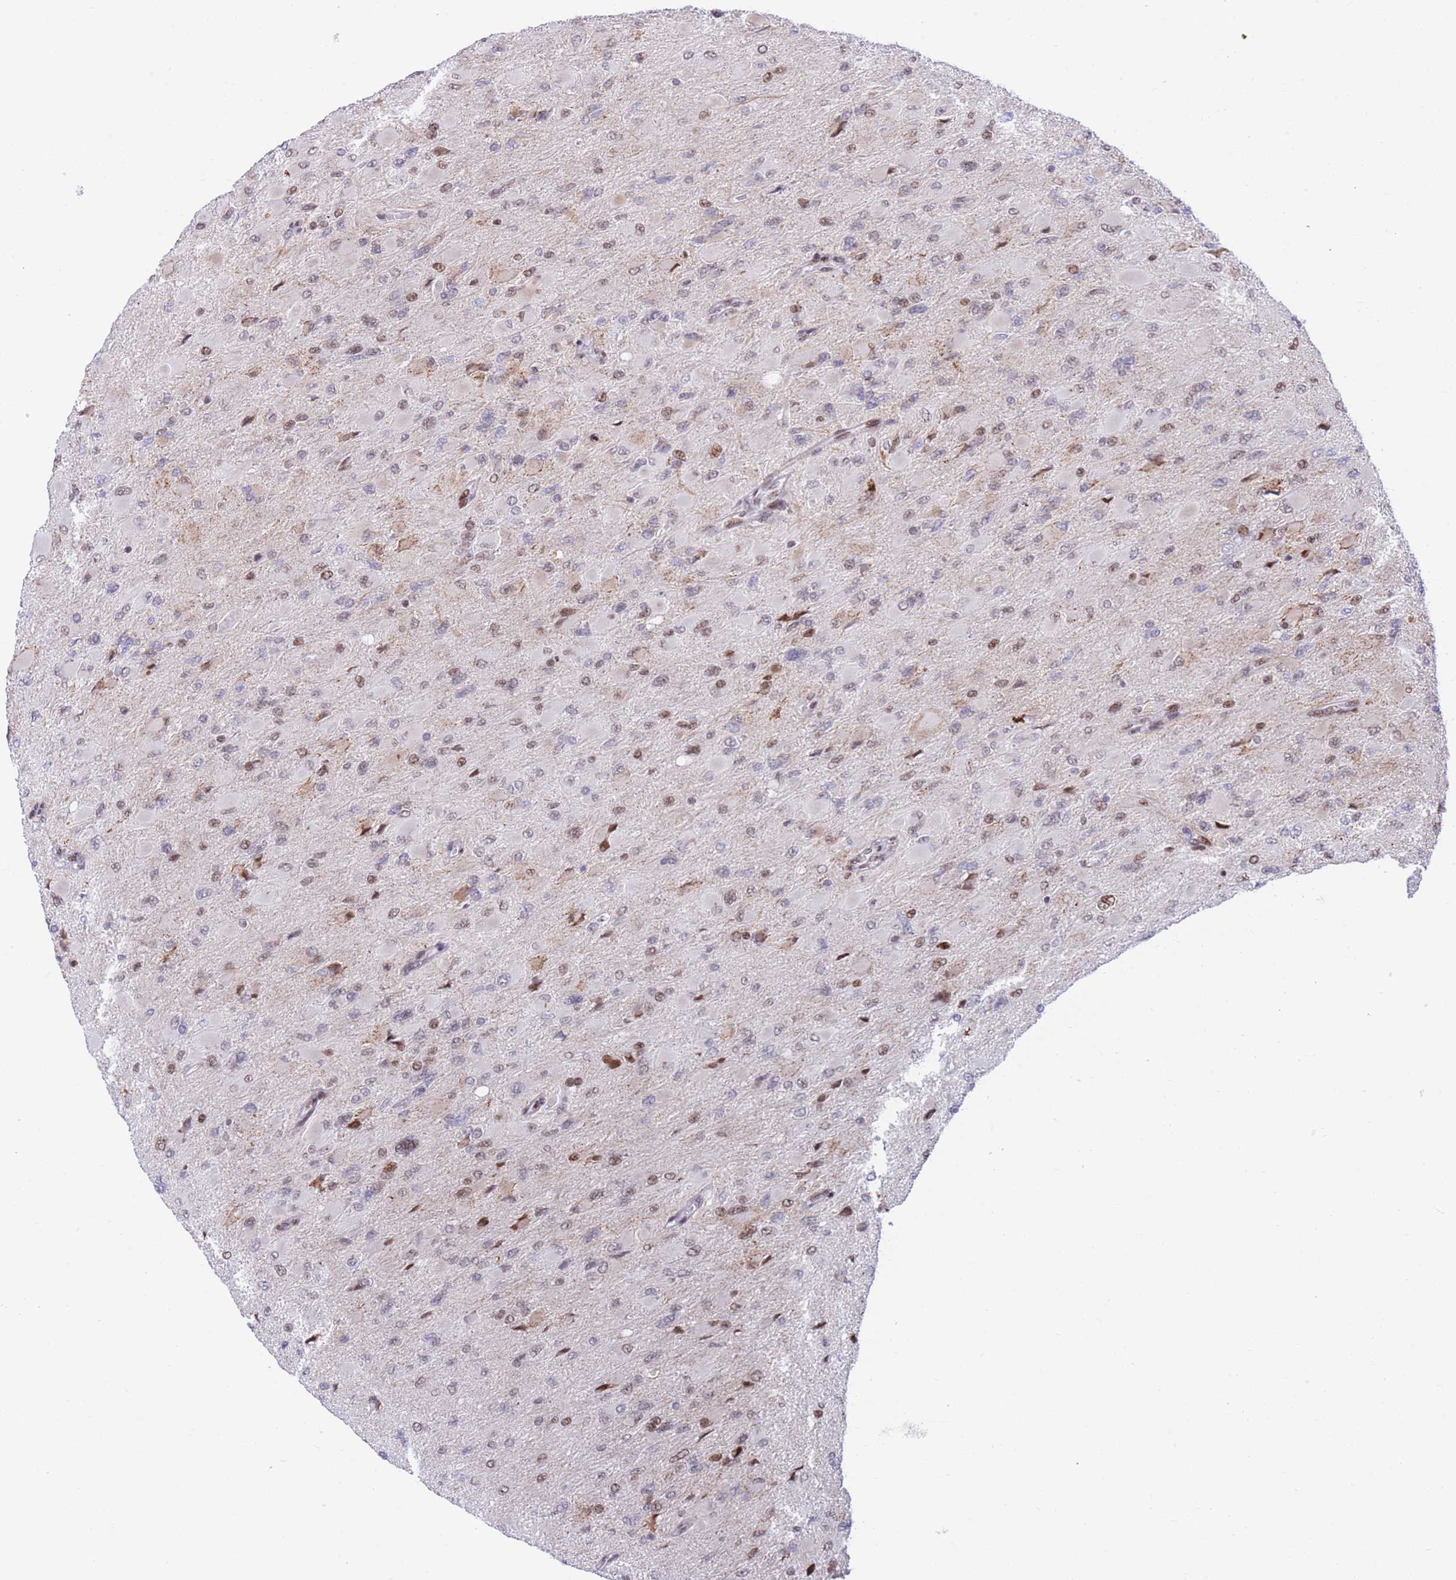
{"staining": {"intensity": "moderate", "quantity": "<25%", "location": "nuclear"}, "tissue": "glioma", "cell_type": "Tumor cells", "image_type": "cancer", "snomed": [{"axis": "morphology", "description": "Glioma, malignant, High grade"}, {"axis": "topography", "description": "Cerebral cortex"}], "caption": "Immunohistochemistry photomicrograph of glioma stained for a protein (brown), which demonstrates low levels of moderate nuclear positivity in approximately <25% of tumor cells.", "gene": "DNAJC3", "patient": {"sex": "female", "age": 36}}